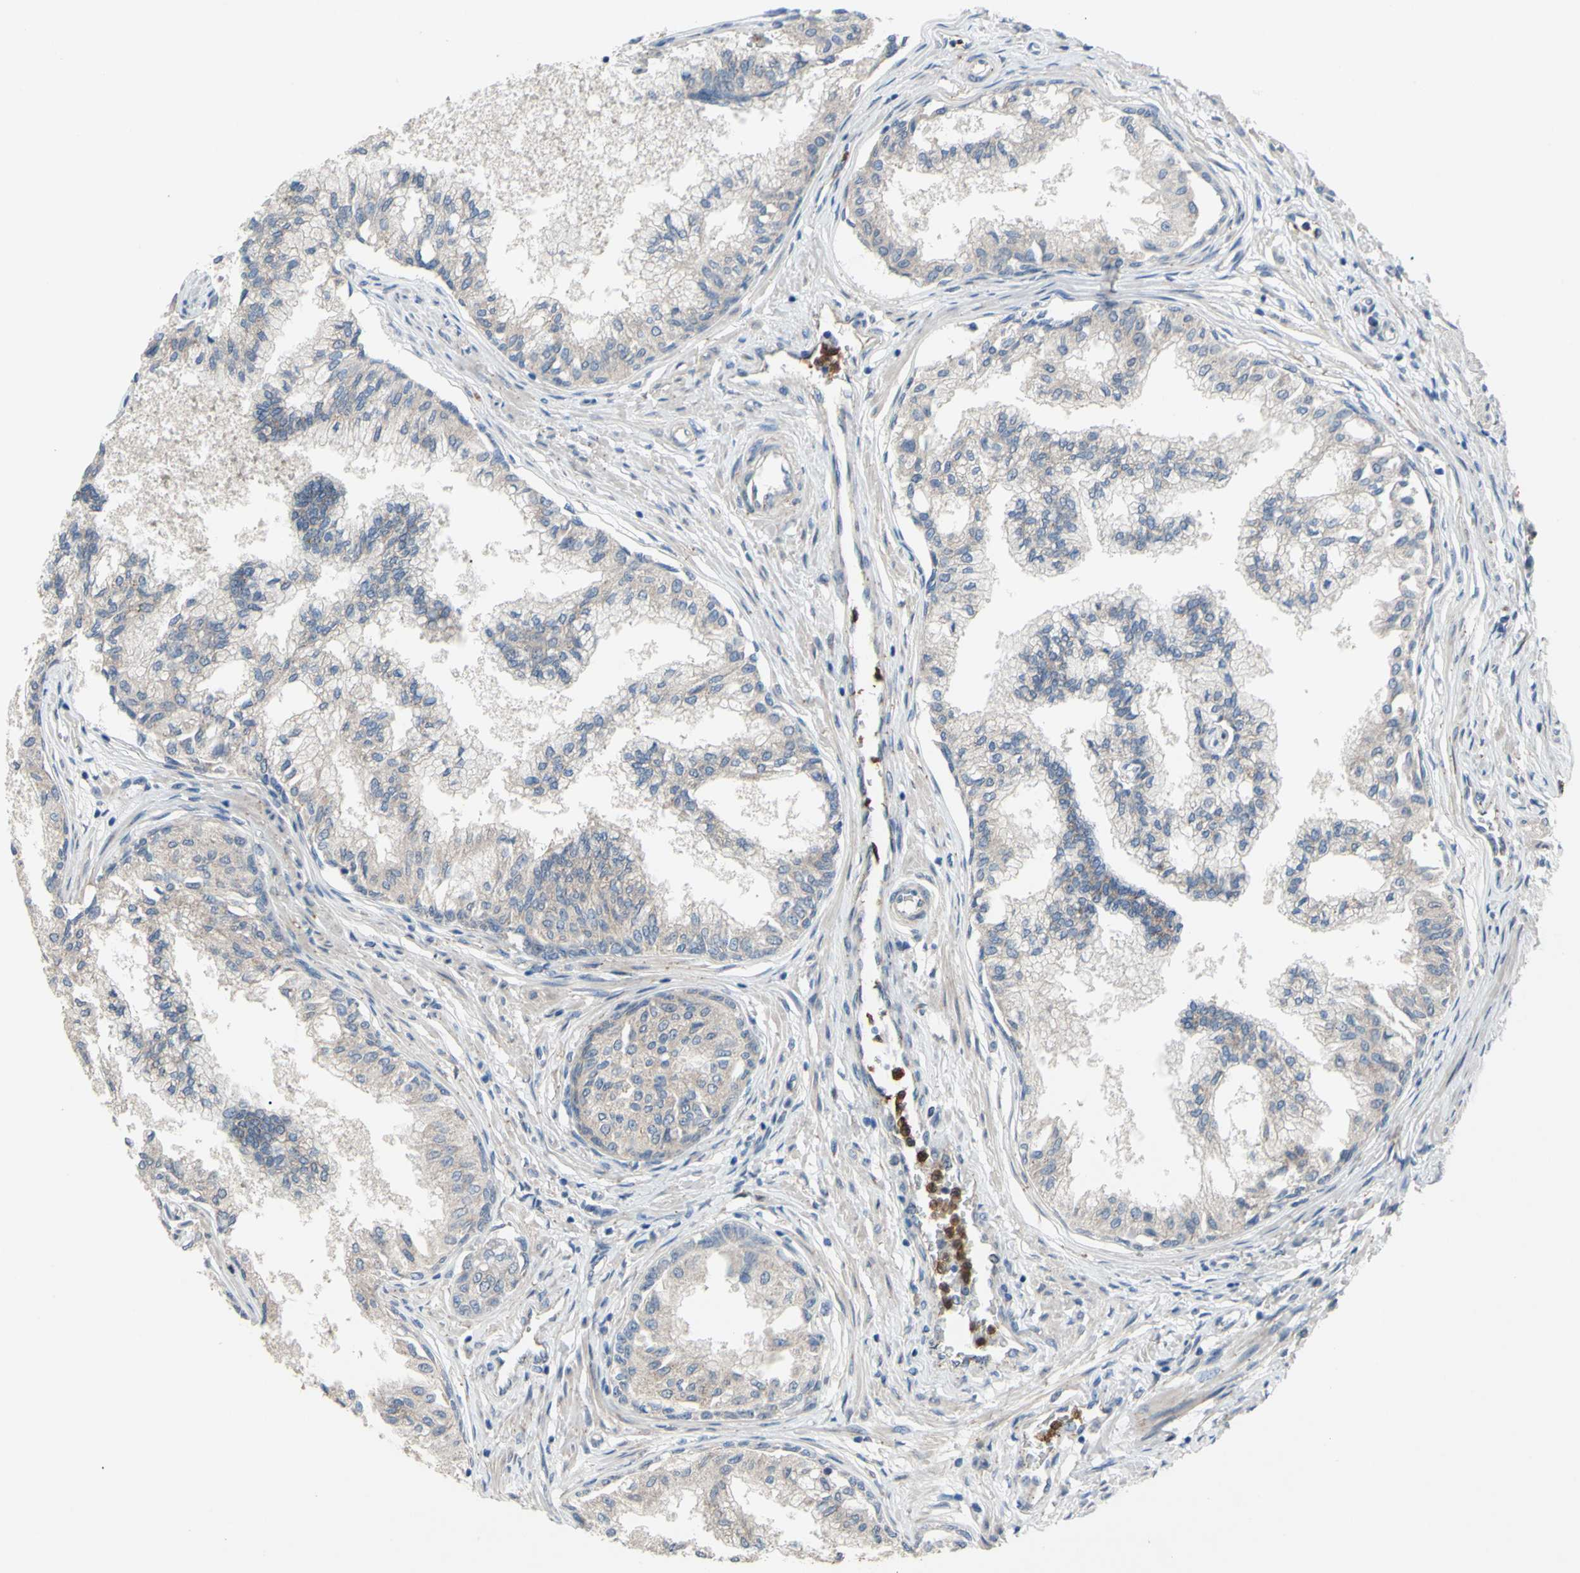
{"staining": {"intensity": "weak", "quantity": "25%-75%", "location": "cytoplasmic/membranous"}, "tissue": "prostate", "cell_type": "Glandular cells", "image_type": "normal", "snomed": [{"axis": "morphology", "description": "Normal tissue, NOS"}, {"axis": "topography", "description": "Prostate"}, {"axis": "topography", "description": "Seminal veicle"}], "caption": "Prostate stained with DAB IHC demonstrates low levels of weak cytoplasmic/membranous expression in about 25%-75% of glandular cells.", "gene": "GRAMD2B", "patient": {"sex": "male", "age": 60}}